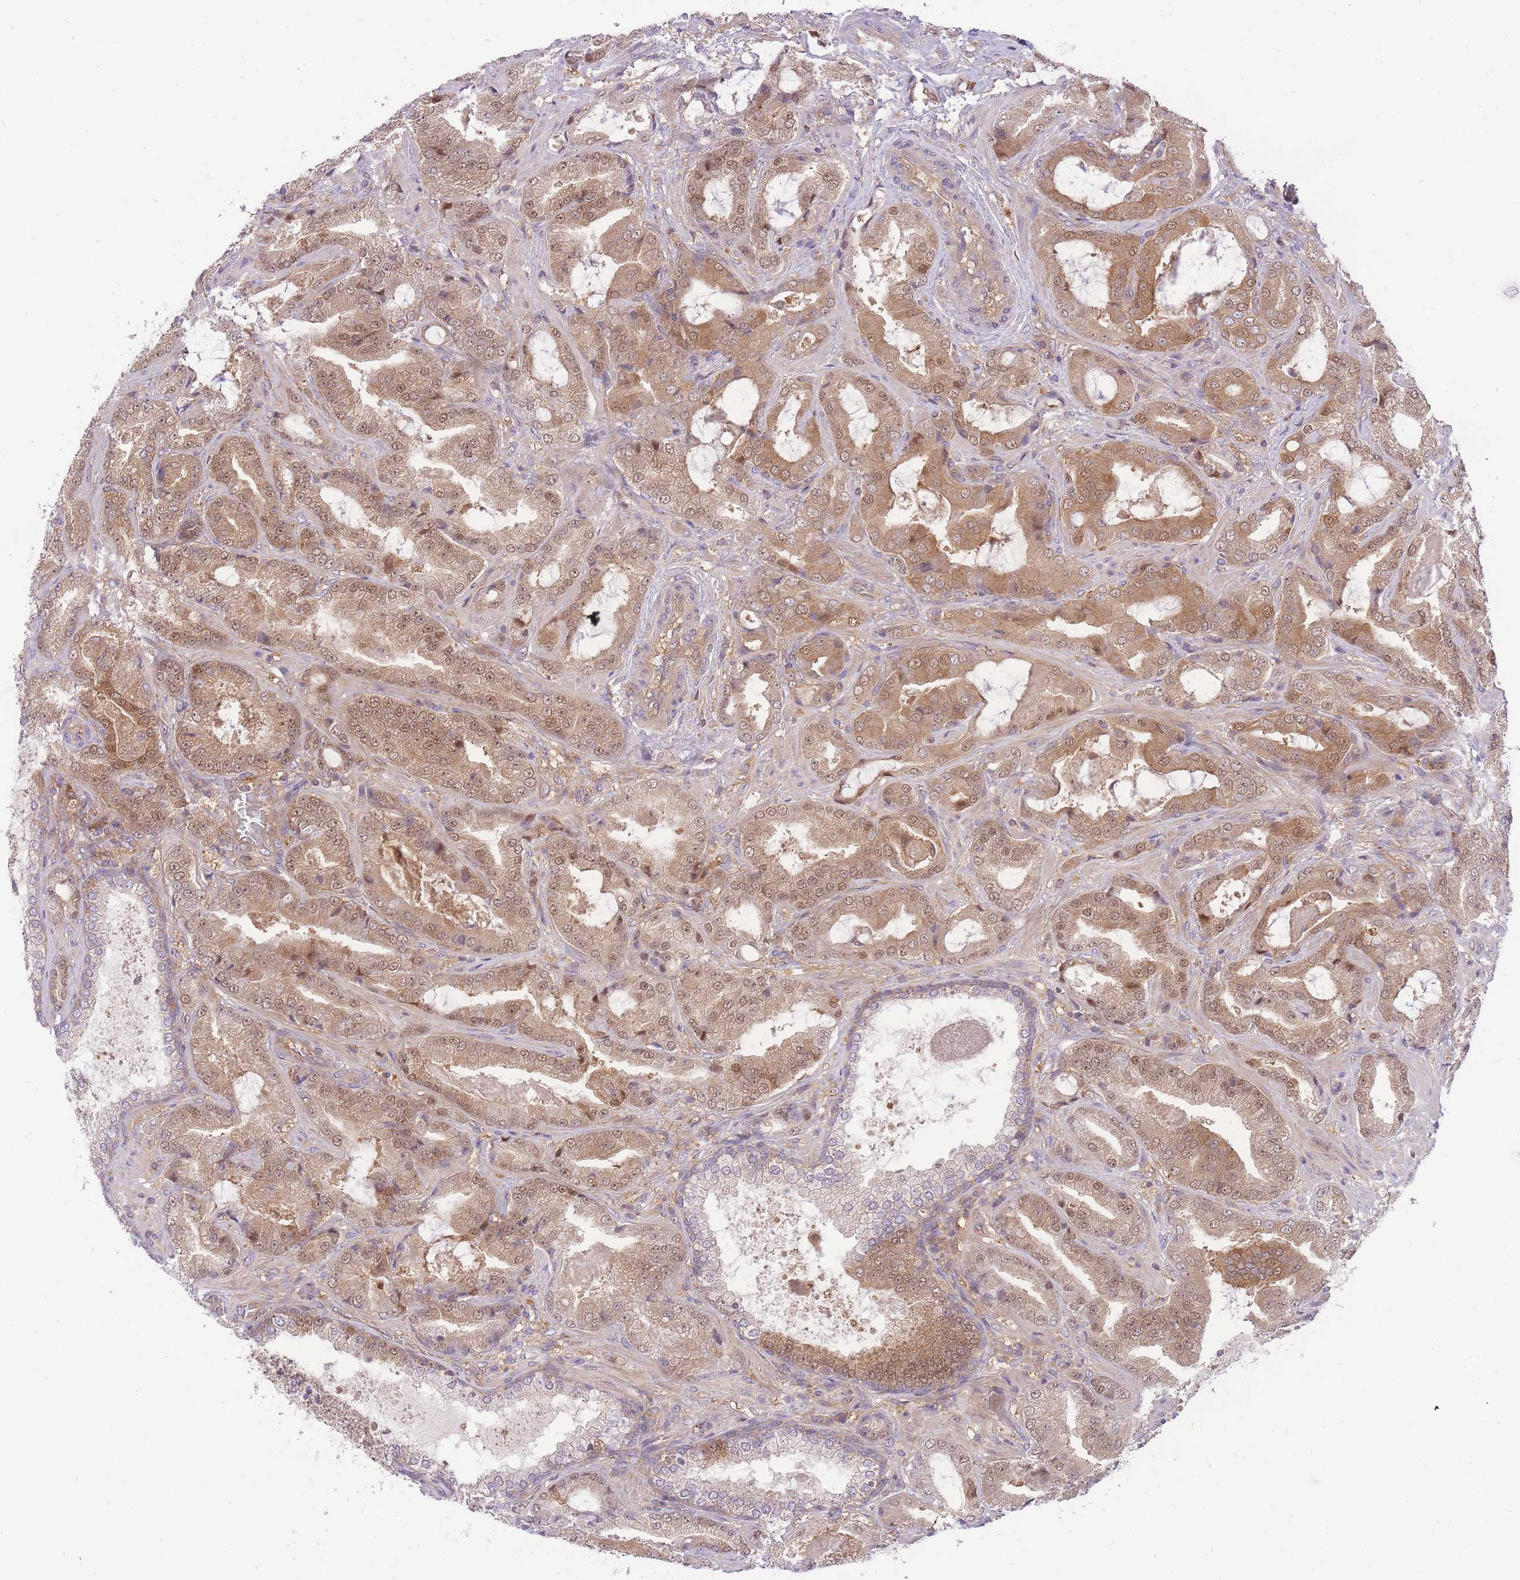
{"staining": {"intensity": "moderate", "quantity": ">75%", "location": "cytoplasmic/membranous,nuclear"}, "tissue": "prostate cancer", "cell_type": "Tumor cells", "image_type": "cancer", "snomed": [{"axis": "morphology", "description": "Adenocarcinoma, High grade"}, {"axis": "topography", "description": "Prostate"}], "caption": "Immunohistochemical staining of human adenocarcinoma (high-grade) (prostate) reveals medium levels of moderate cytoplasmic/membranous and nuclear protein expression in about >75% of tumor cells.", "gene": "PREP", "patient": {"sex": "male", "age": 68}}